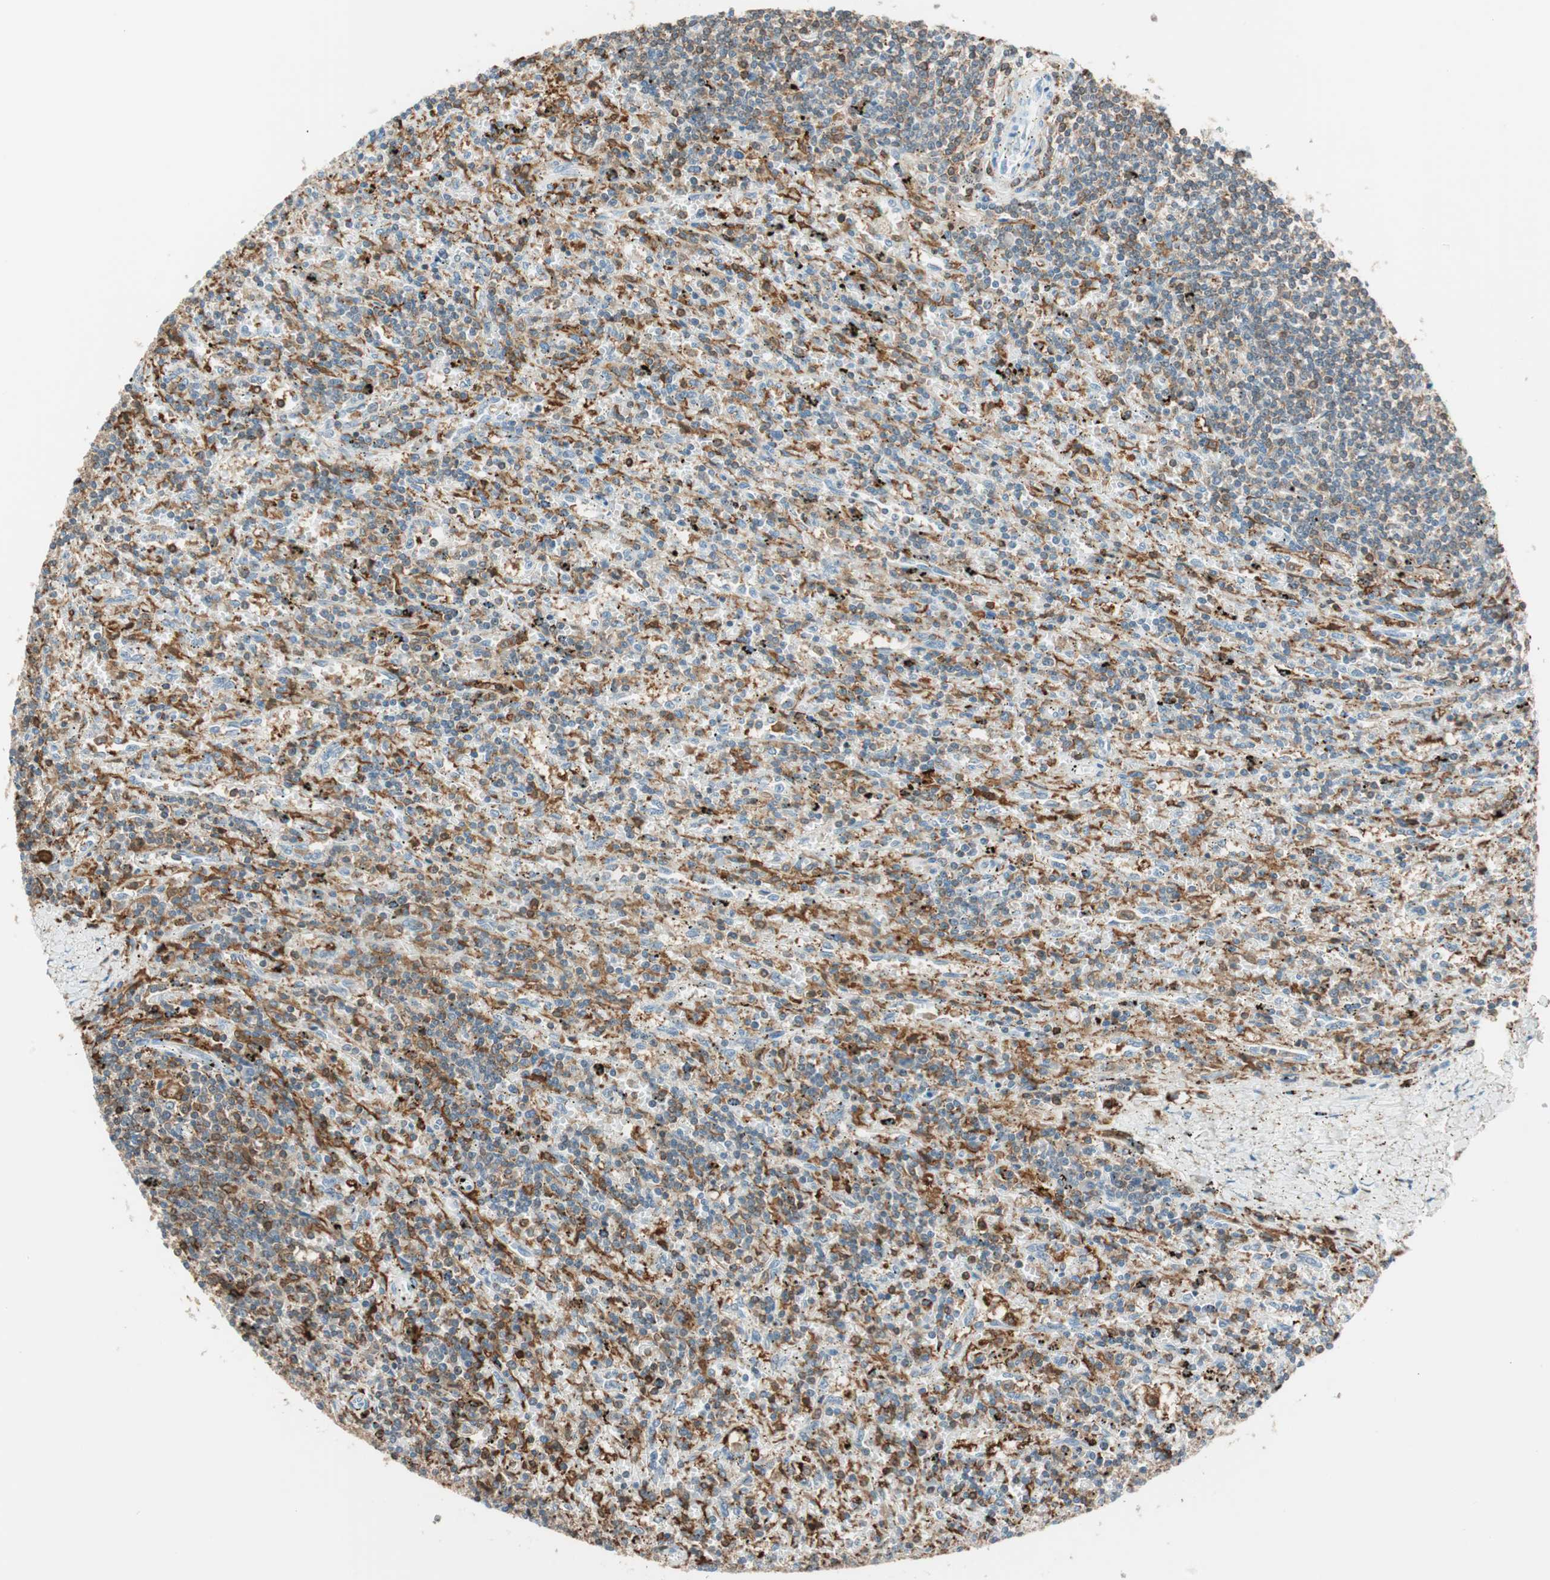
{"staining": {"intensity": "moderate", "quantity": ">75%", "location": "cytoplasmic/membranous"}, "tissue": "lymphoma", "cell_type": "Tumor cells", "image_type": "cancer", "snomed": [{"axis": "morphology", "description": "Malignant lymphoma, non-Hodgkin's type, Low grade"}, {"axis": "topography", "description": "Spleen"}], "caption": "Lymphoma was stained to show a protein in brown. There is medium levels of moderate cytoplasmic/membranous expression in about >75% of tumor cells.", "gene": "HPGD", "patient": {"sex": "male", "age": 76}}